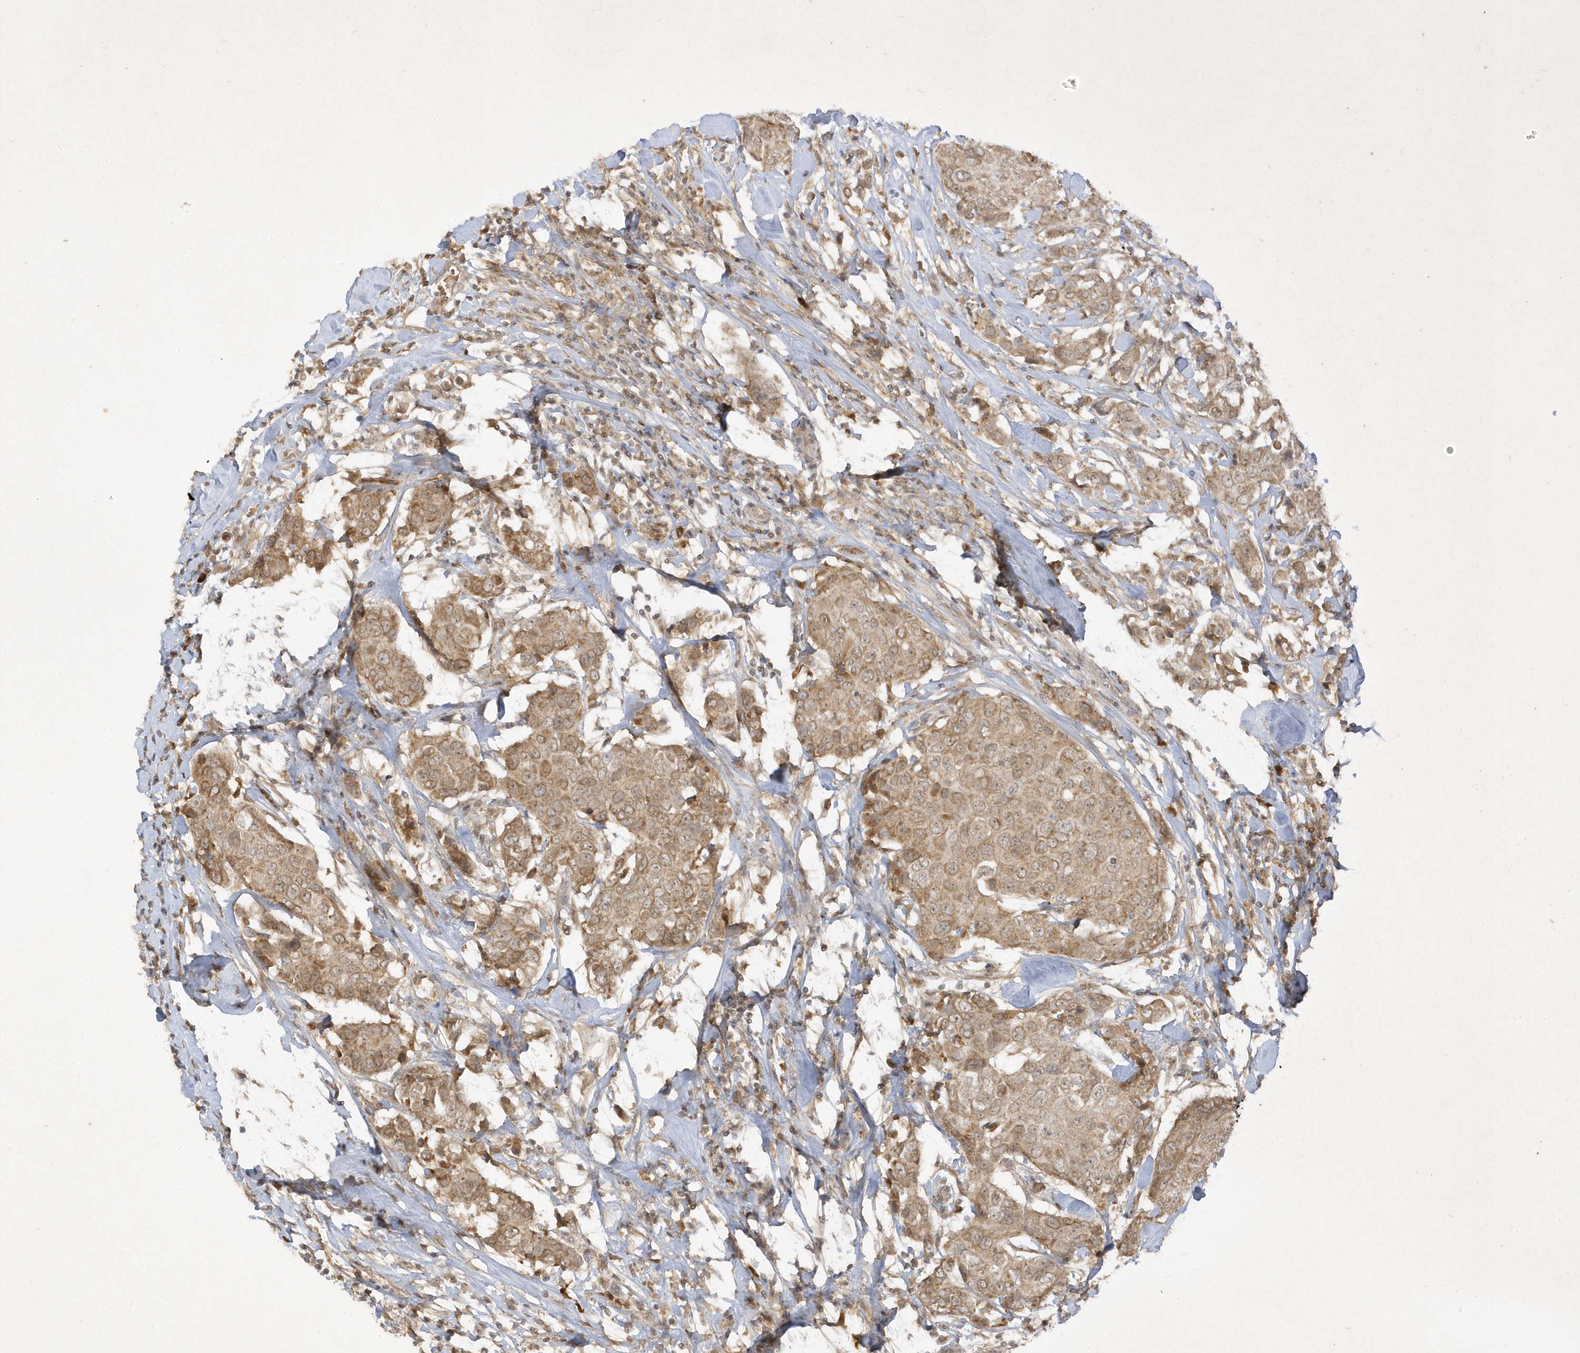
{"staining": {"intensity": "weak", "quantity": ">75%", "location": "cytoplasmic/membranous"}, "tissue": "breast cancer", "cell_type": "Tumor cells", "image_type": "cancer", "snomed": [{"axis": "morphology", "description": "Duct carcinoma"}, {"axis": "topography", "description": "Breast"}], "caption": "Breast cancer (invasive ductal carcinoma) stained with immunohistochemistry demonstrates weak cytoplasmic/membranous positivity in about >75% of tumor cells. Using DAB (3,3'-diaminobenzidine) (brown) and hematoxylin (blue) stains, captured at high magnification using brightfield microscopy.", "gene": "ZNF213", "patient": {"sex": "female", "age": 80}}